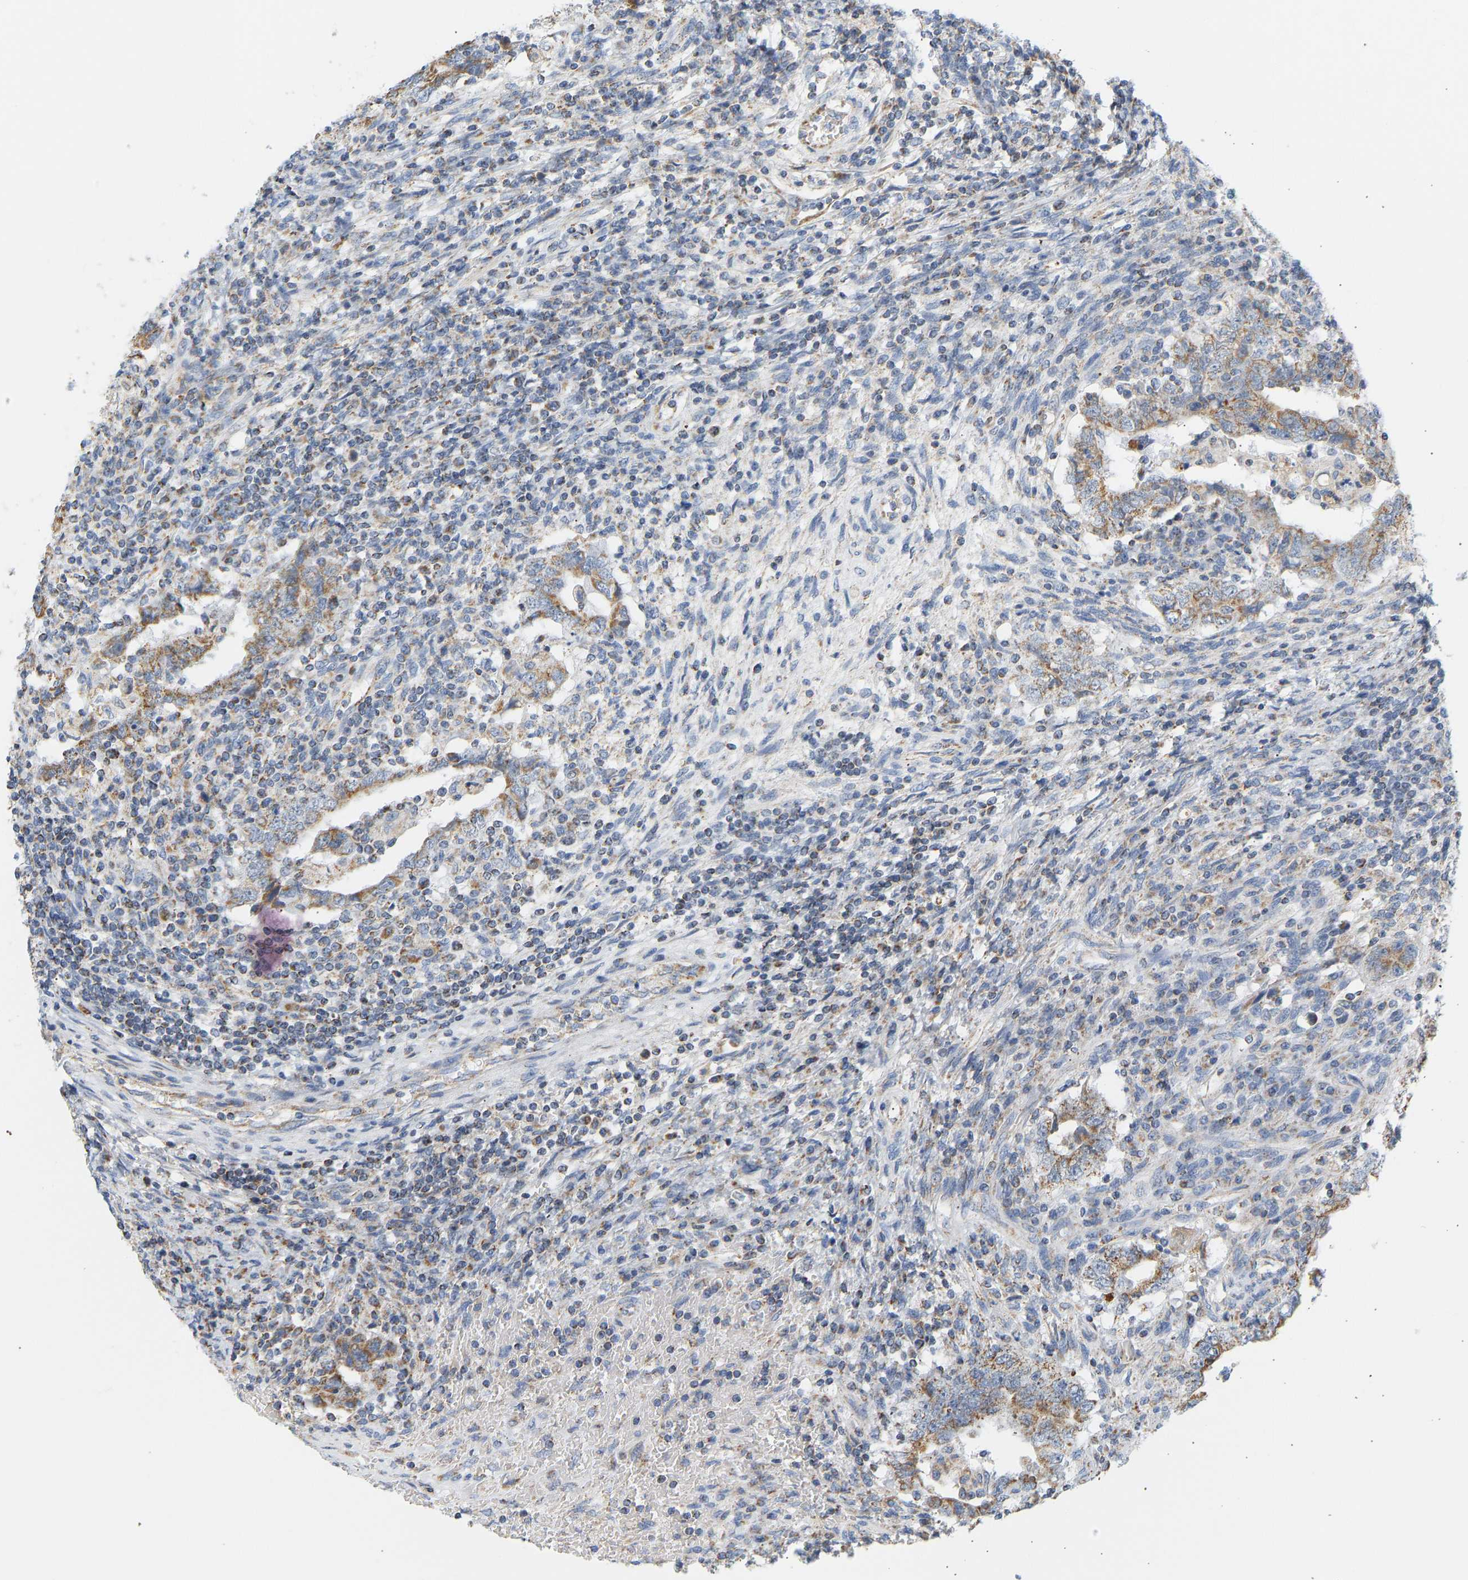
{"staining": {"intensity": "moderate", "quantity": "25%-75%", "location": "cytoplasmic/membranous"}, "tissue": "testis cancer", "cell_type": "Tumor cells", "image_type": "cancer", "snomed": [{"axis": "morphology", "description": "Carcinoma, Embryonal, NOS"}, {"axis": "topography", "description": "Testis"}], "caption": "The micrograph shows a brown stain indicating the presence of a protein in the cytoplasmic/membranous of tumor cells in testis embryonal carcinoma. Ihc stains the protein in brown and the nuclei are stained blue.", "gene": "GRPEL2", "patient": {"sex": "male", "age": 26}}